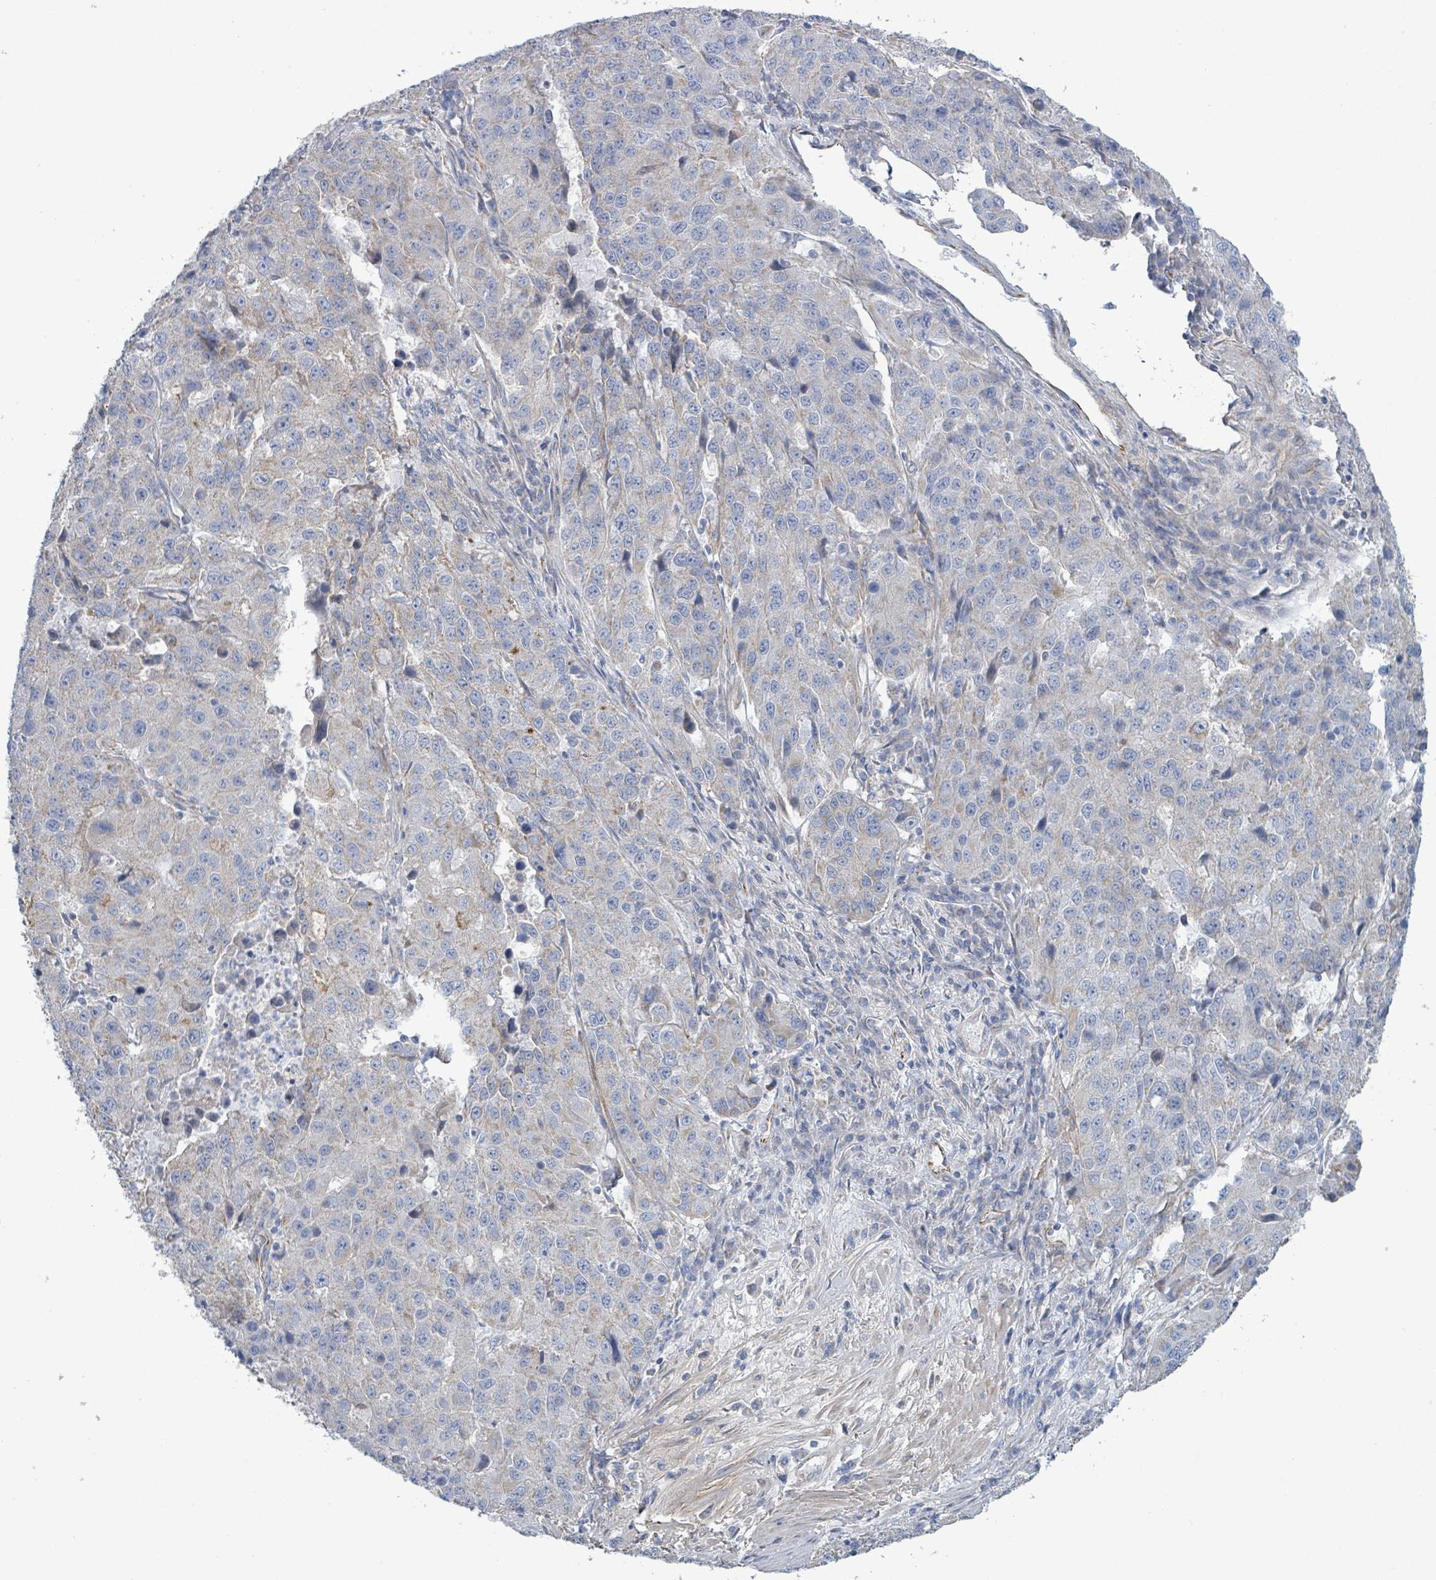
{"staining": {"intensity": "weak", "quantity": "25%-75%", "location": "cytoplasmic/membranous"}, "tissue": "stomach cancer", "cell_type": "Tumor cells", "image_type": "cancer", "snomed": [{"axis": "morphology", "description": "Adenocarcinoma, NOS"}, {"axis": "topography", "description": "Stomach"}], "caption": "This histopathology image demonstrates stomach cancer (adenocarcinoma) stained with immunohistochemistry (IHC) to label a protein in brown. The cytoplasmic/membranous of tumor cells show weak positivity for the protein. Nuclei are counter-stained blue.", "gene": "ALG12", "patient": {"sex": "male", "age": 71}}